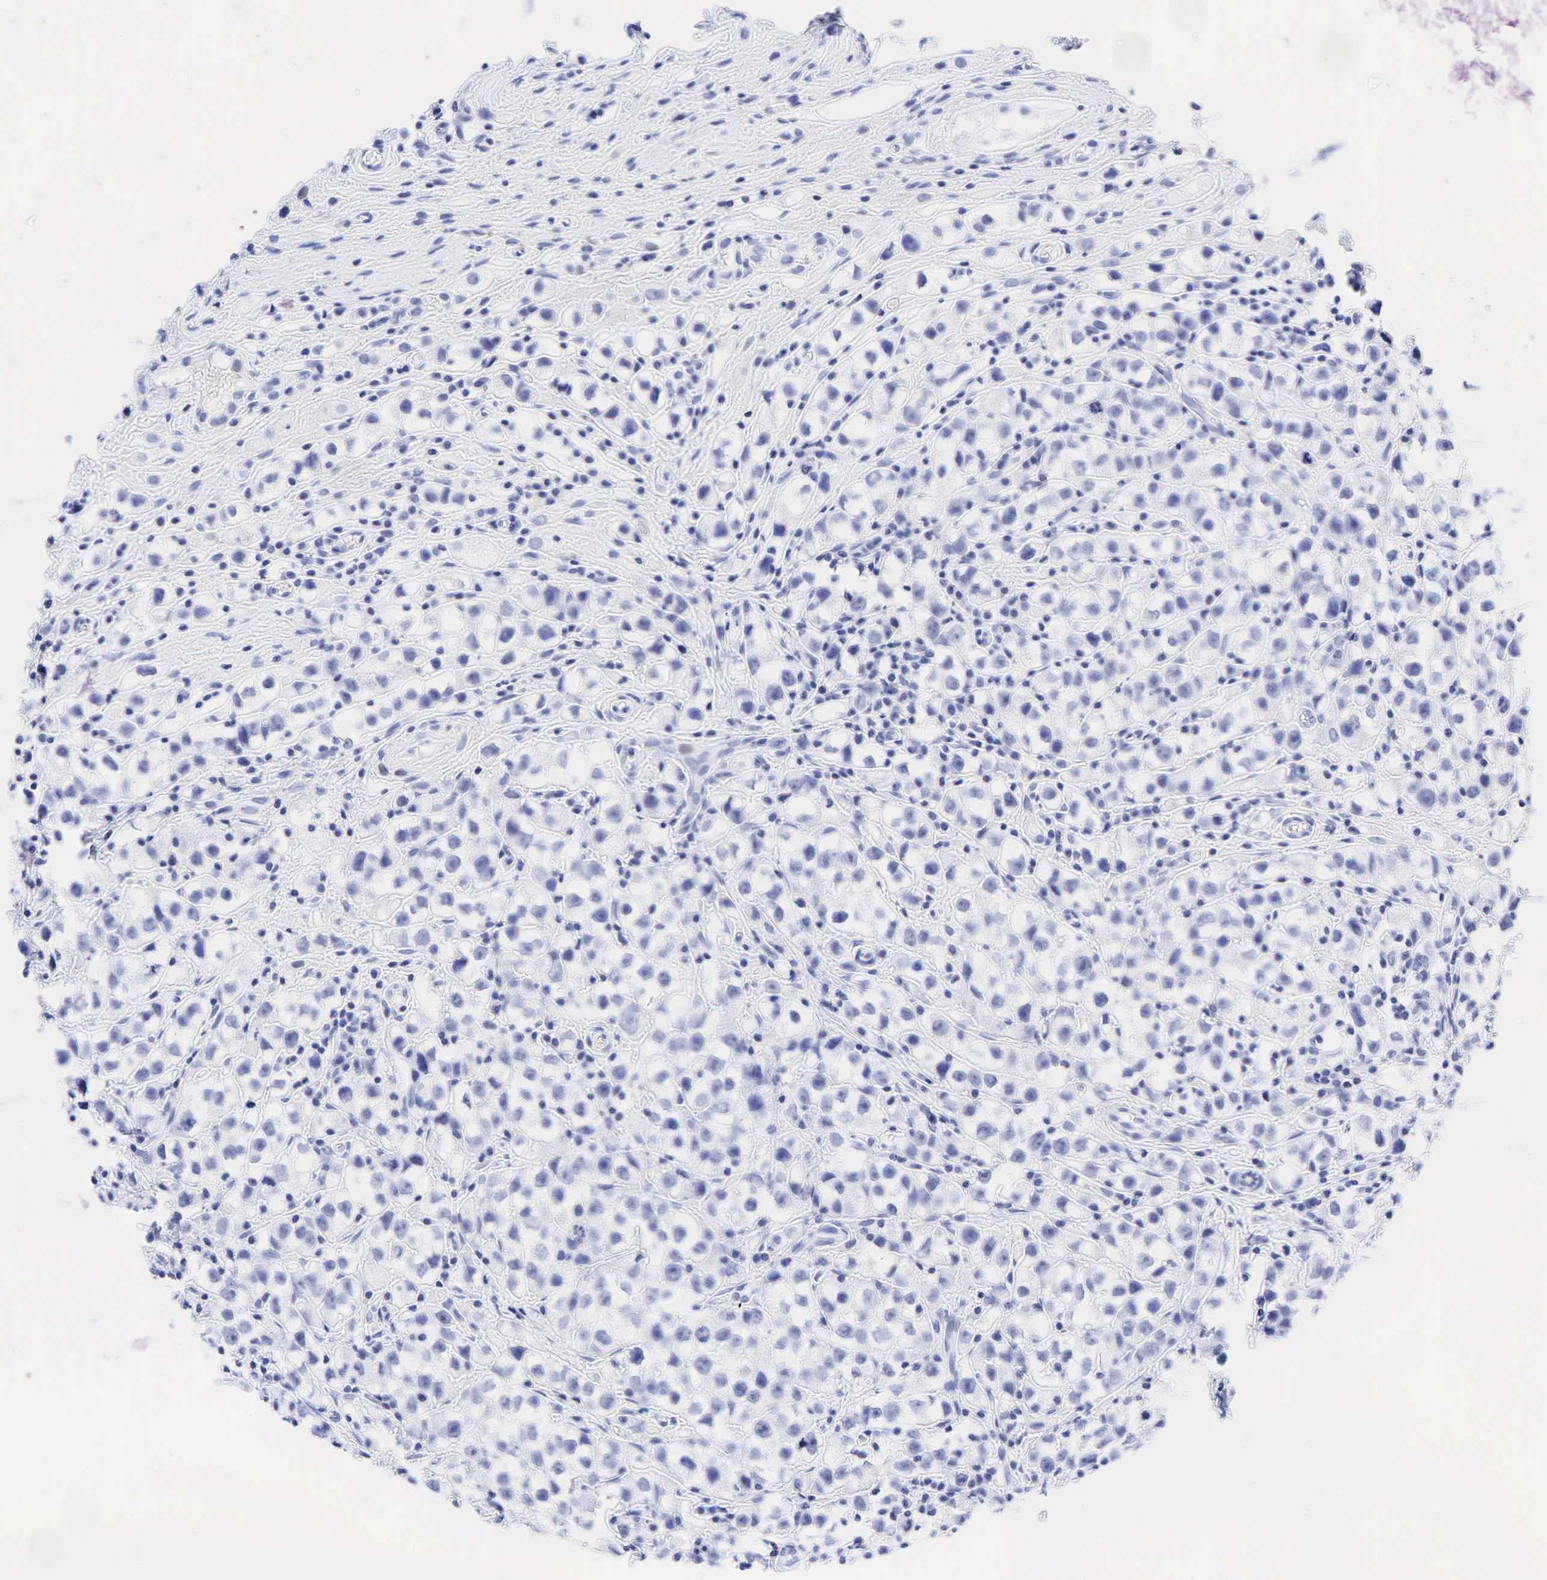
{"staining": {"intensity": "negative", "quantity": "none", "location": "none"}, "tissue": "testis cancer", "cell_type": "Tumor cells", "image_type": "cancer", "snomed": [{"axis": "morphology", "description": "Seminoma, NOS"}, {"axis": "topography", "description": "Testis"}], "caption": "Tumor cells are negative for protein expression in human testis cancer.", "gene": "FUT4", "patient": {"sex": "male", "age": 35}}